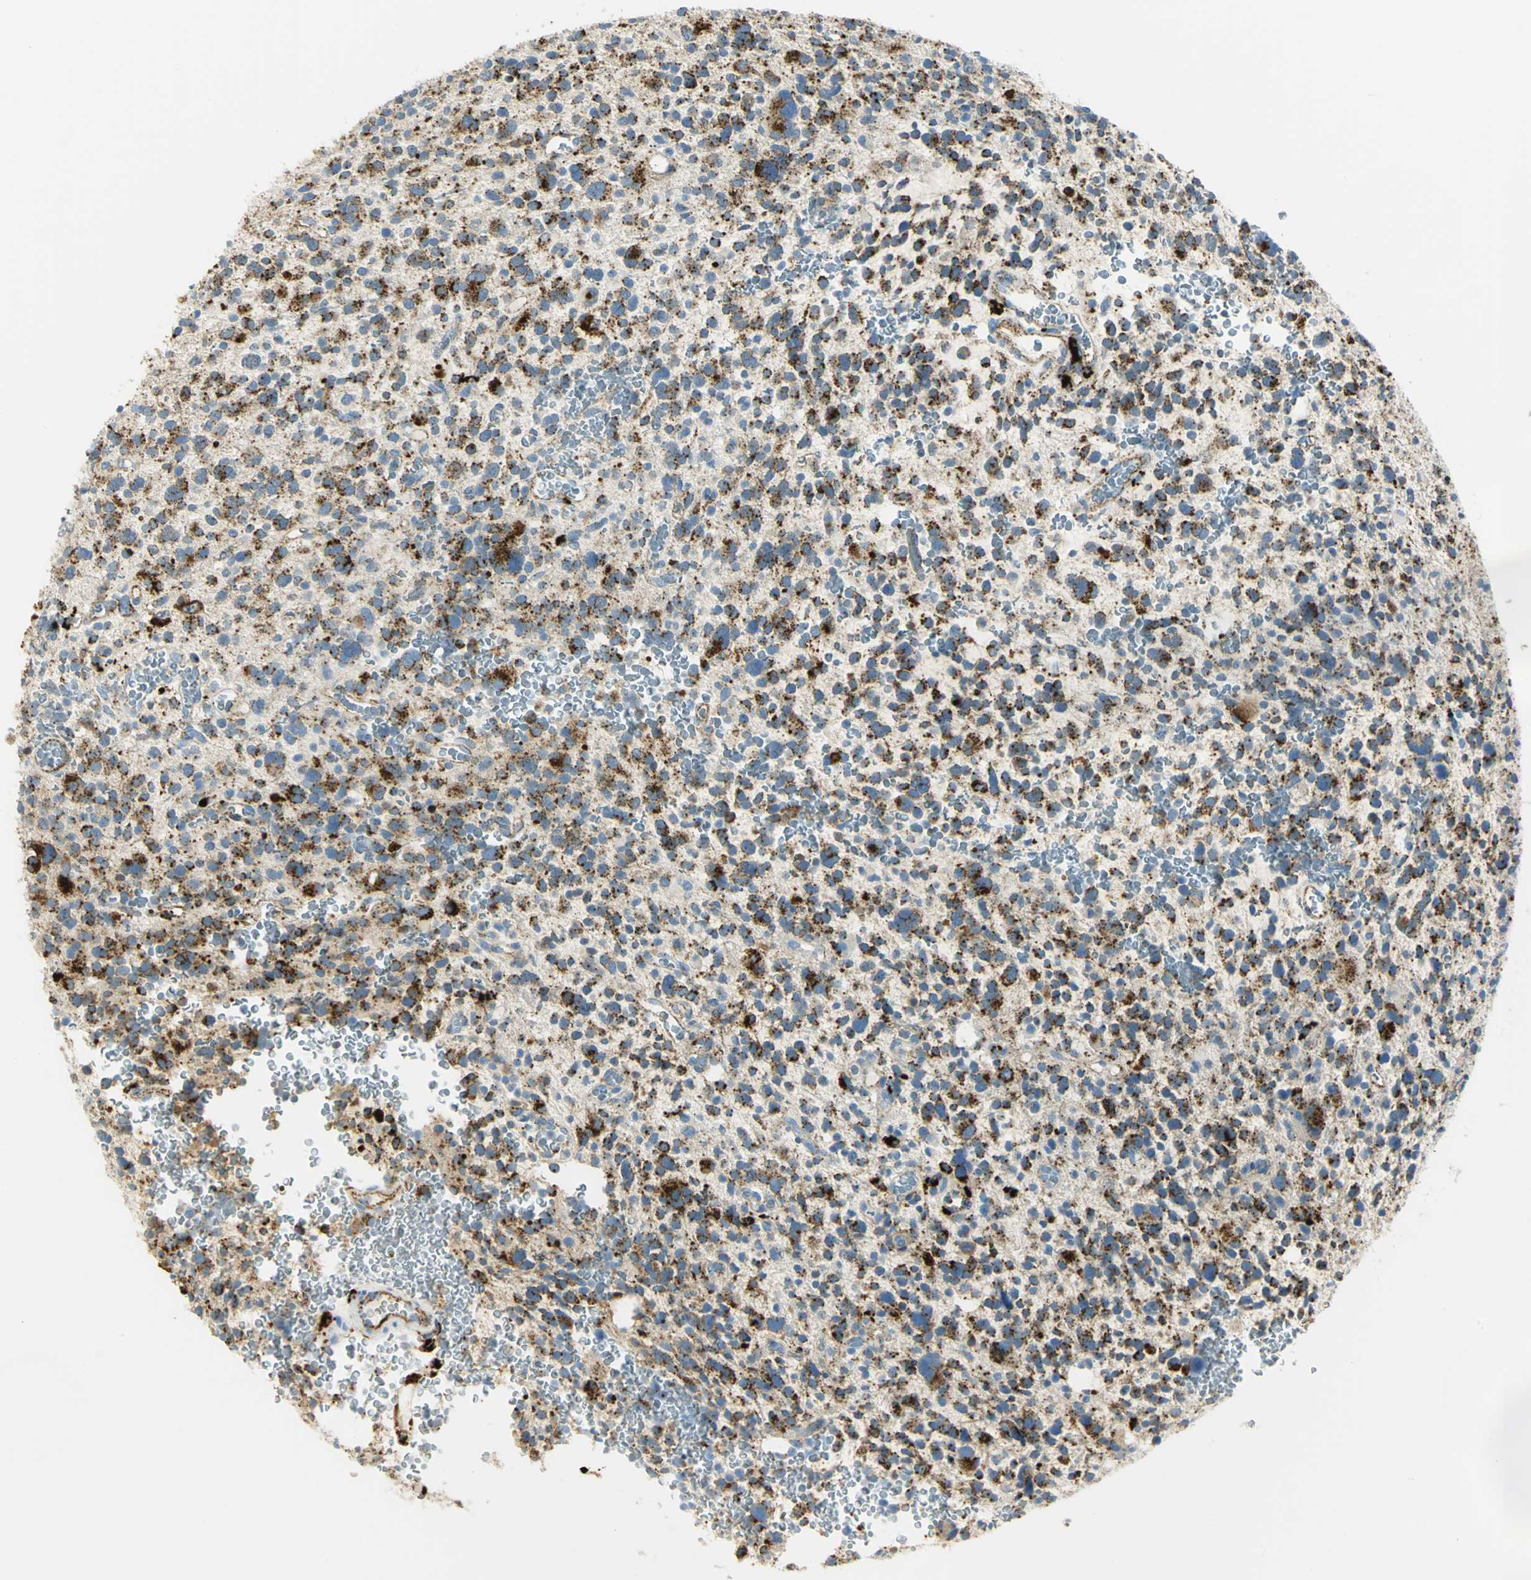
{"staining": {"intensity": "strong", "quantity": ">75%", "location": "cytoplasmic/membranous"}, "tissue": "glioma", "cell_type": "Tumor cells", "image_type": "cancer", "snomed": [{"axis": "morphology", "description": "Glioma, malignant, High grade"}, {"axis": "topography", "description": "Brain"}], "caption": "This is an image of IHC staining of malignant high-grade glioma, which shows strong positivity in the cytoplasmic/membranous of tumor cells.", "gene": "ARSA", "patient": {"sex": "male", "age": 48}}